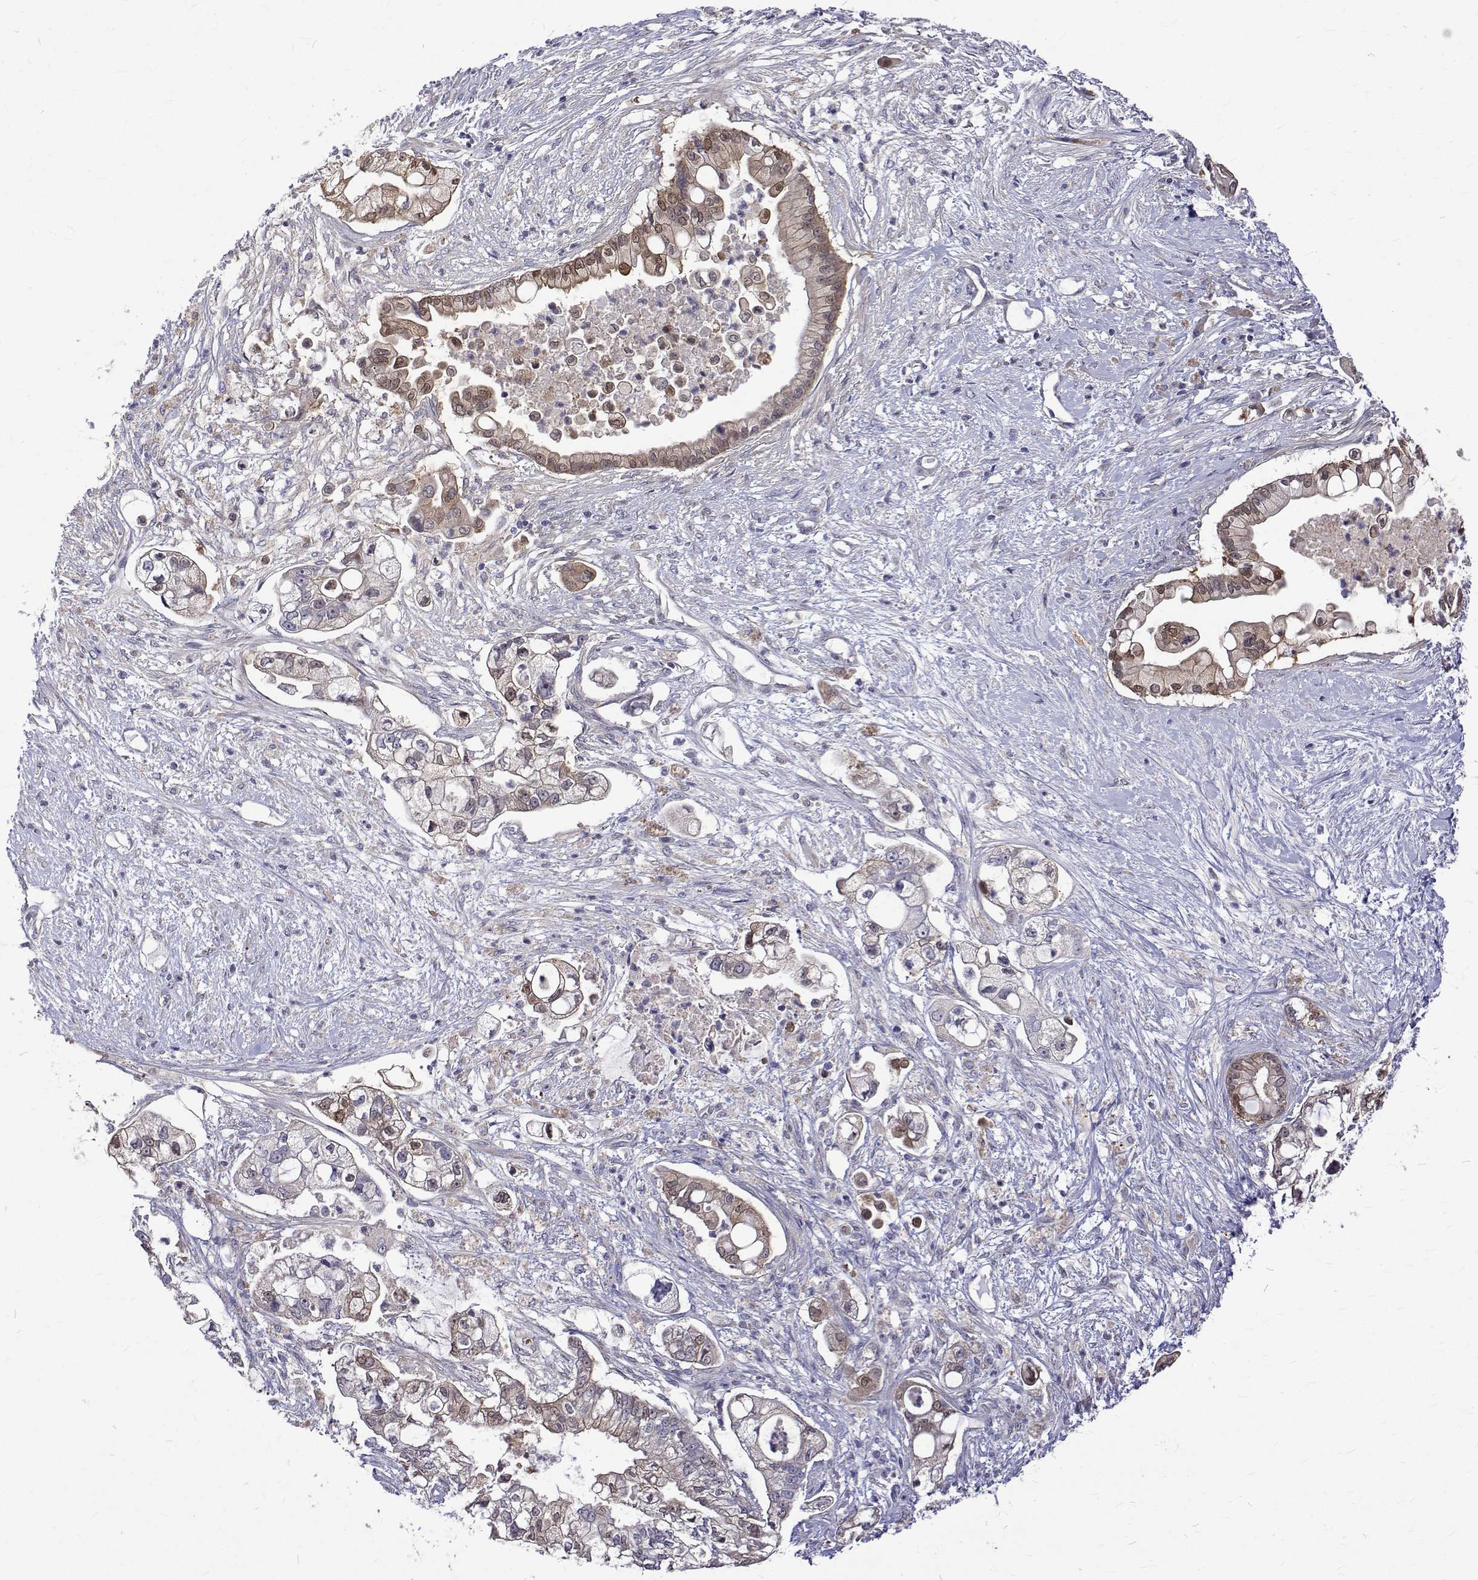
{"staining": {"intensity": "weak", "quantity": "<25%", "location": "cytoplasmic/membranous"}, "tissue": "pancreatic cancer", "cell_type": "Tumor cells", "image_type": "cancer", "snomed": [{"axis": "morphology", "description": "Adenocarcinoma, NOS"}, {"axis": "topography", "description": "Pancreas"}], "caption": "Micrograph shows no protein staining in tumor cells of pancreatic adenocarcinoma tissue.", "gene": "PADI1", "patient": {"sex": "female", "age": 69}}